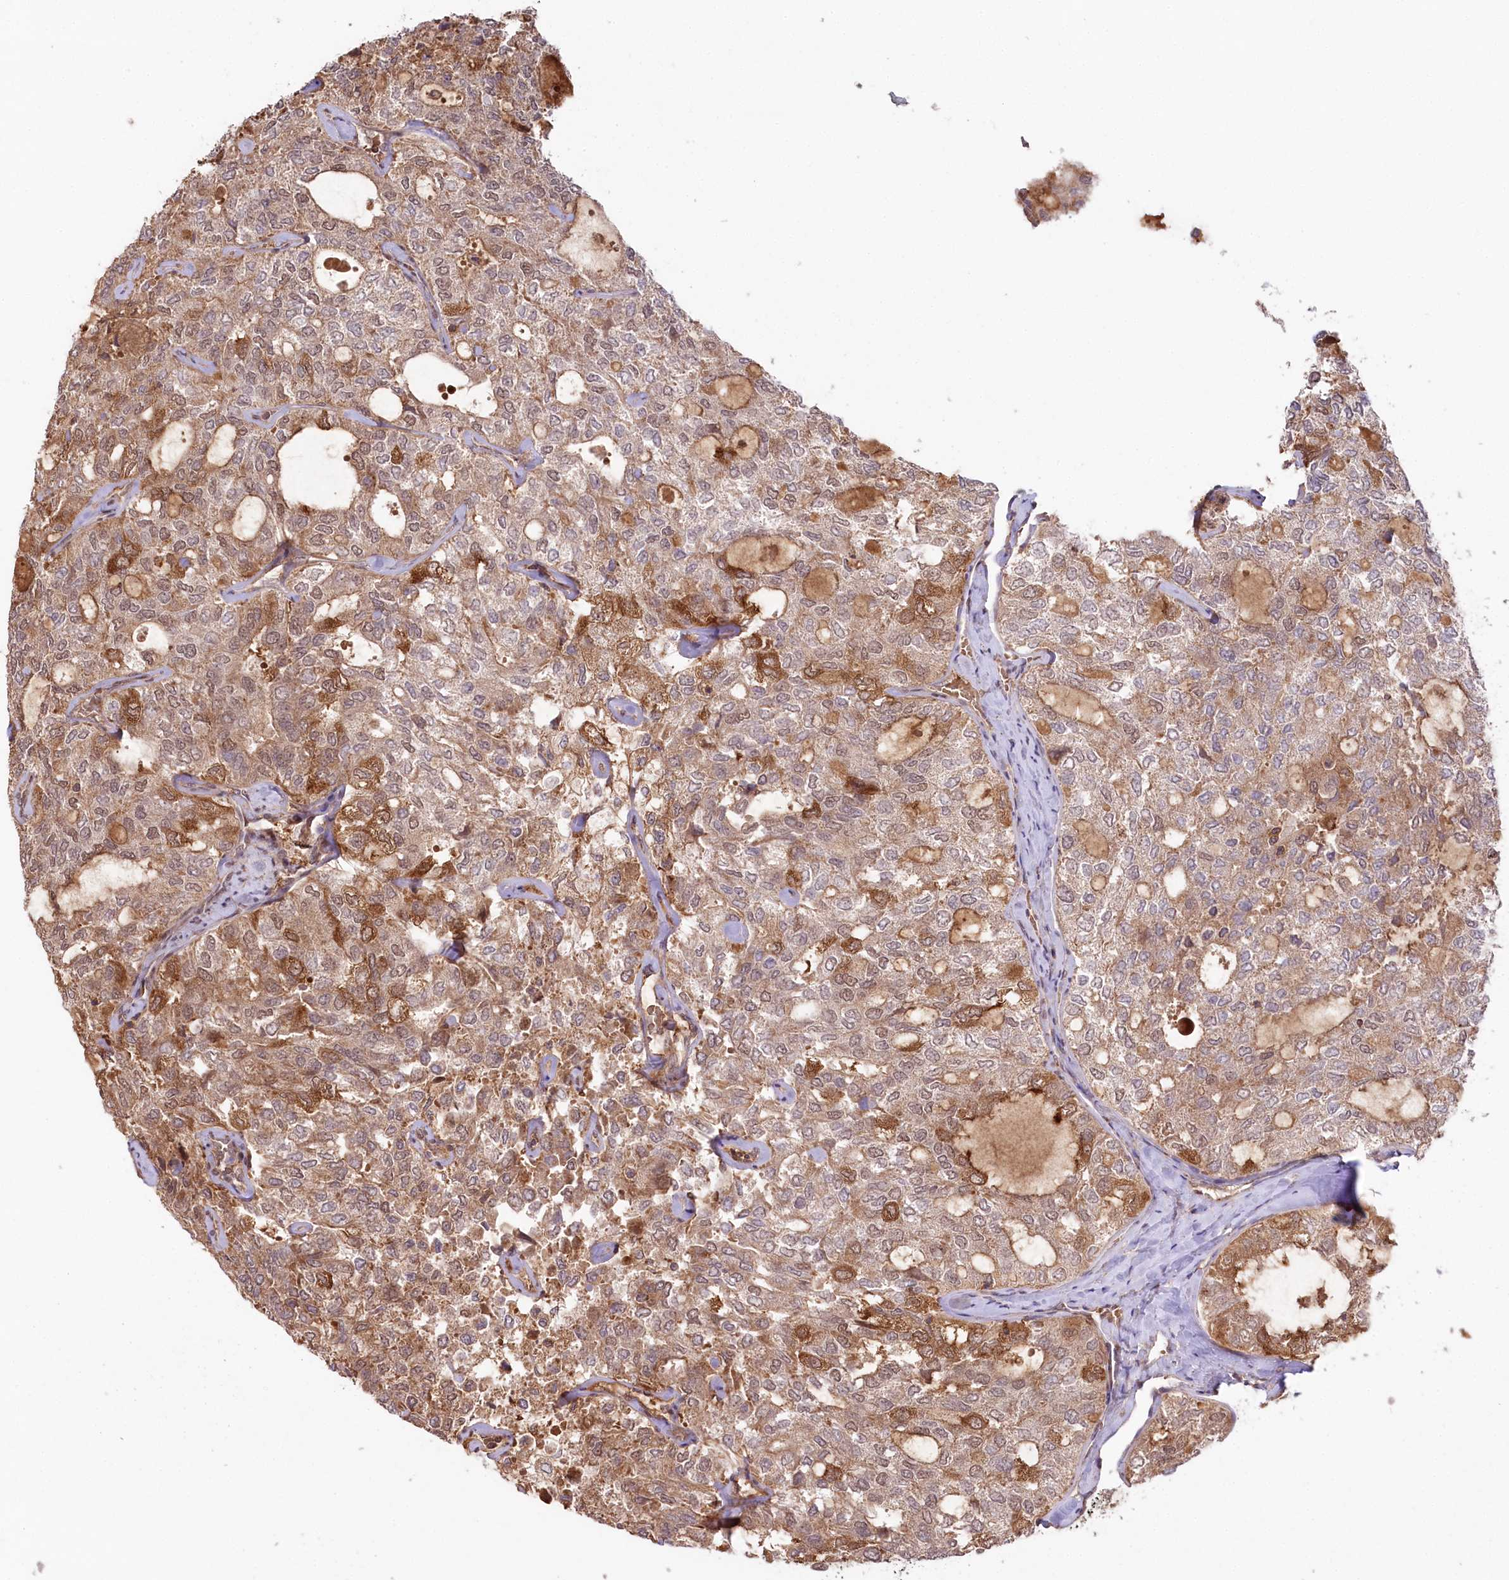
{"staining": {"intensity": "moderate", "quantity": "25%-75%", "location": "cytoplasmic/membranous,nuclear"}, "tissue": "thyroid cancer", "cell_type": "Tumor cells", "image_type": "cancer", "snomed": [{"axis": "morphology", "description": "Follicular adenoma carcinoma, NOS"}, {"axis": "topography", "description": "Thyroid gland"}], "caption": "Thyroid cancer (follicular adenoma carcinoma) stained for a protein (brown) reveals moderate cytoplasmic/membranous and nuclear positive staining in approximately 25%-75% of tumor cells.", "gene": "CCDC91", "patient": {"sex": "male", "age": 75}}